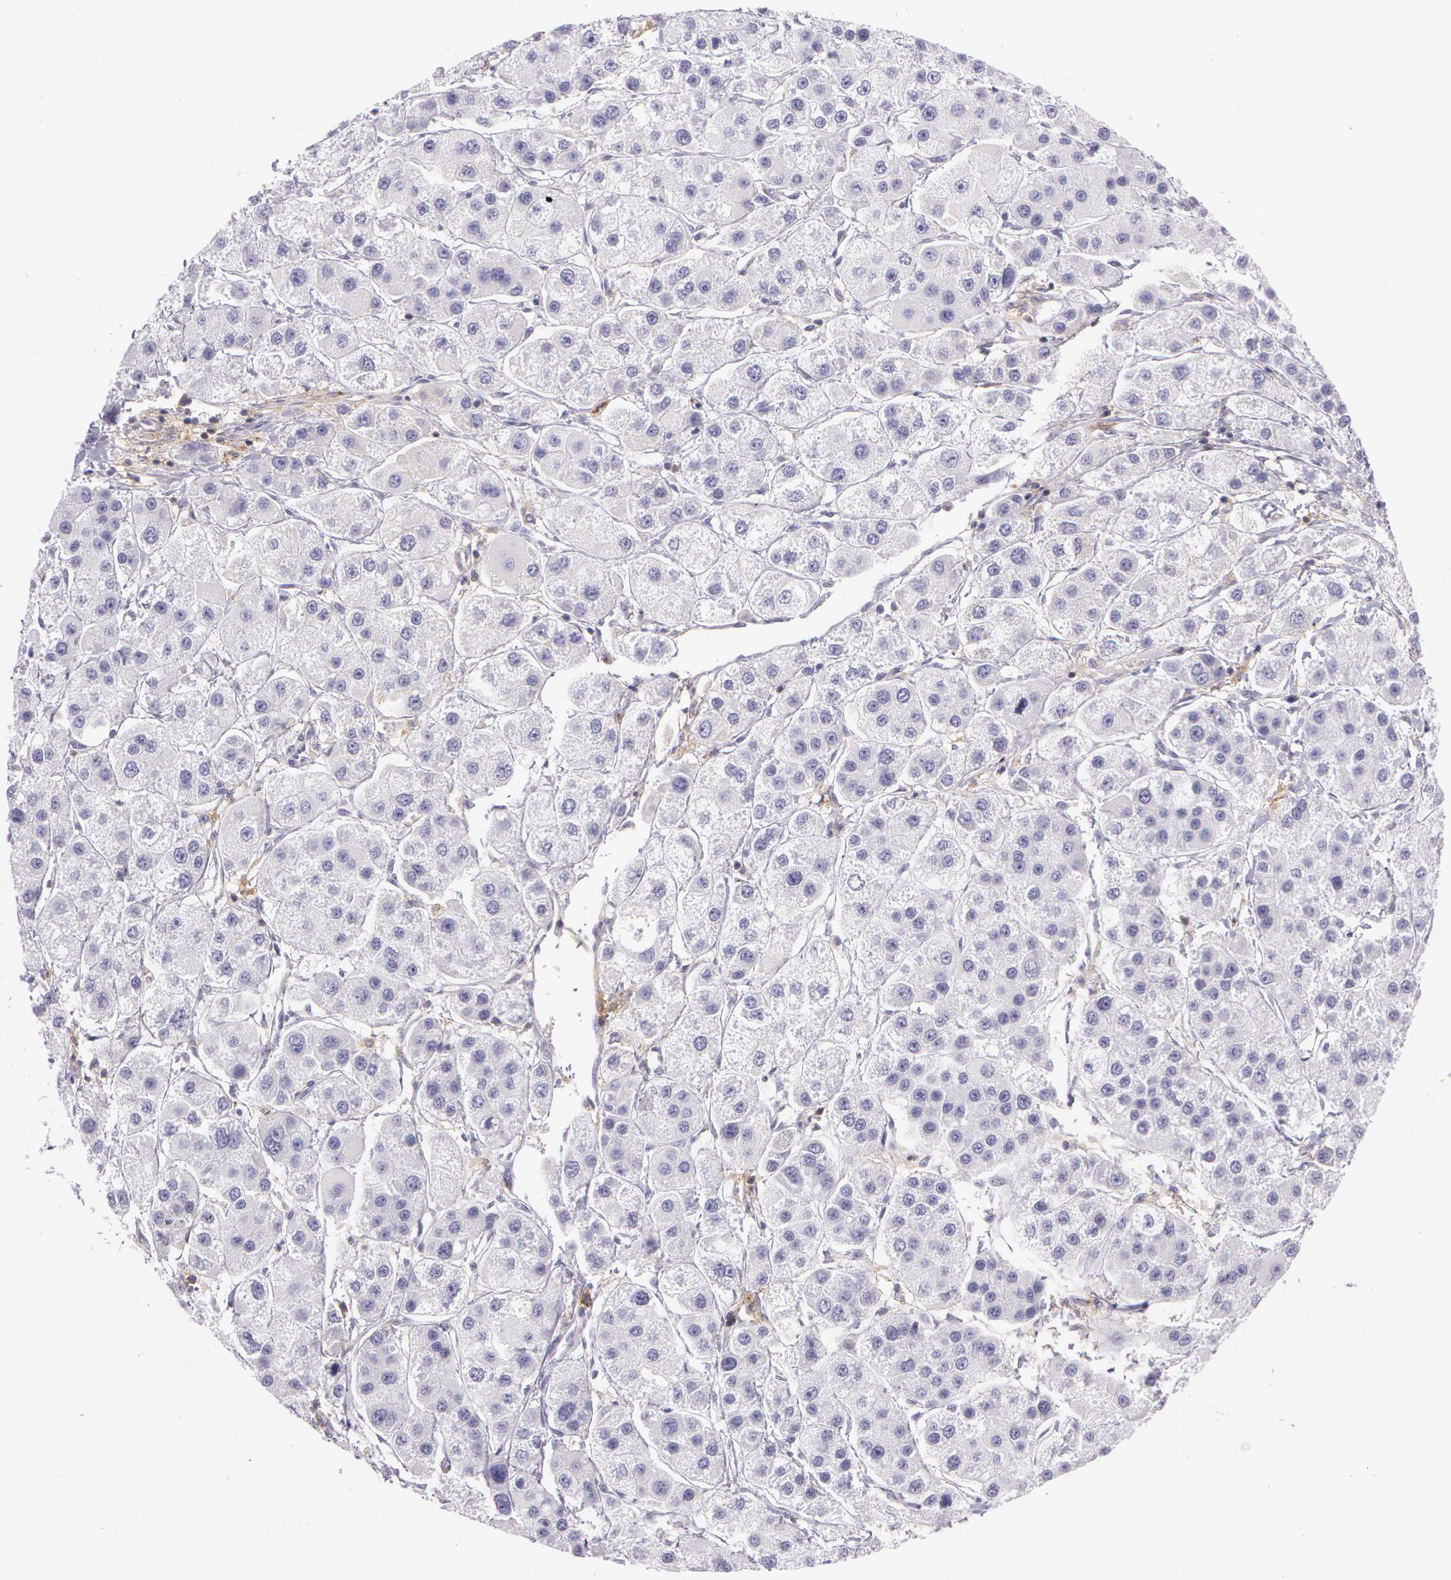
{"staining": {"intensity": "negative", "quantity": "none", "location": "none"}, "tissue": "liver cancer", "cell_type": "Tumor cells", "image_type": "cancer", "snomed": [{"axis": "morphology", "description": "Carcinoma, Hepatocellular, NOS"}, {"axis": "topography", "description": "Liver"}], "caption": "Image shows no protein expression in tumor cells of liver hepatocellular carcinoma tissue.", "gene": "LY75", "patient": {"sex": "female", "age": 85}}